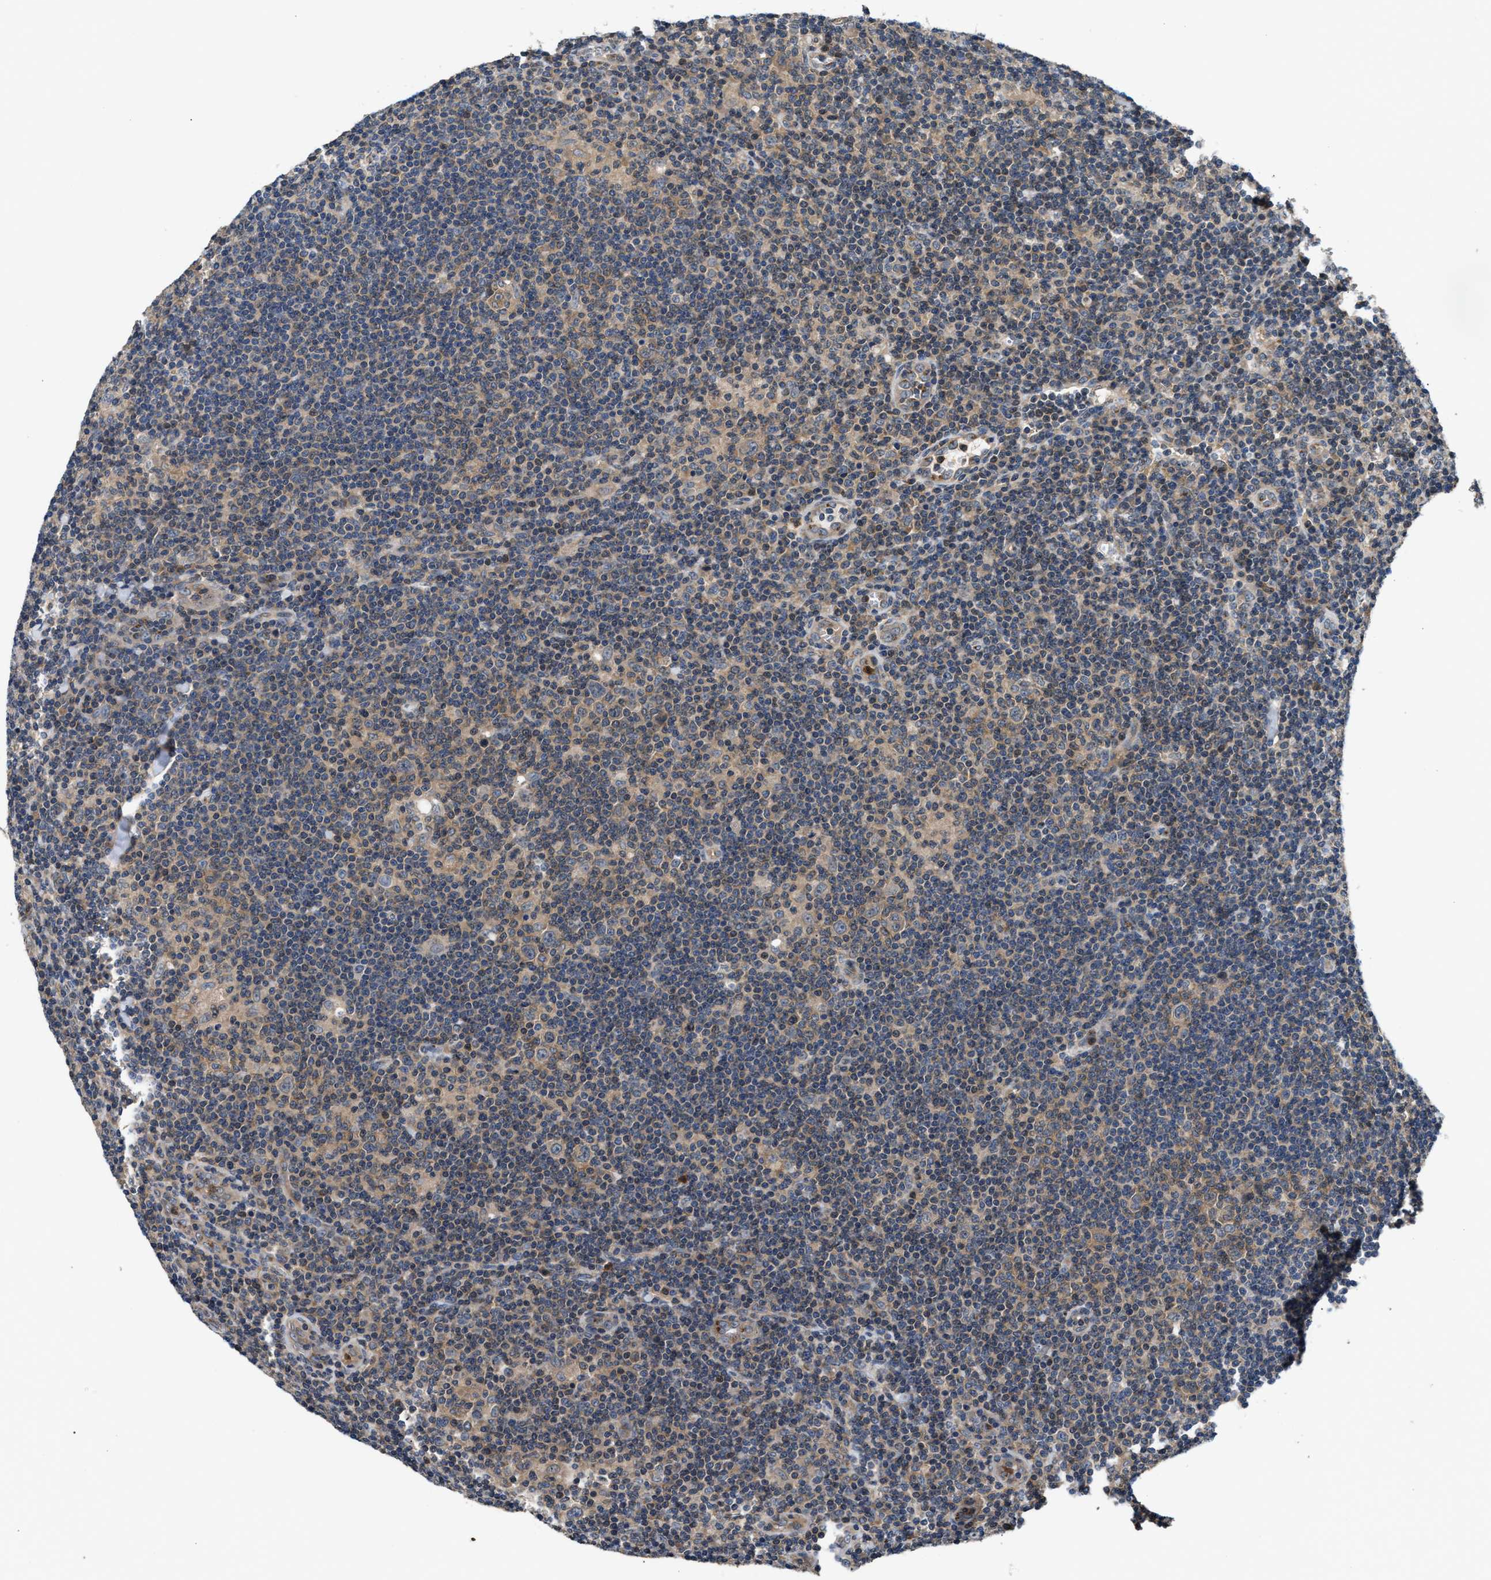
{"staining": {"intensity": "weak", "quantity": ">75%", "location": "cytoplasmic/membranous"}, "tissue": "lymphoma", "cell_type": "Tumor cells", "image_type": "cancer", "snomed": [{"axis": "morphology", "description": "Hodgkin's disease, NOS"}, {"axis": "topography", "description": "Lymph node"}], "caption": "Hodgkin's disease was stained to show a protein in brown. There is low levels of weak cytoplasmic/membranous staining in about >75% of tumor cells.", "gene": "CHUK", "patient": {"sex": "female", "age": 57}}